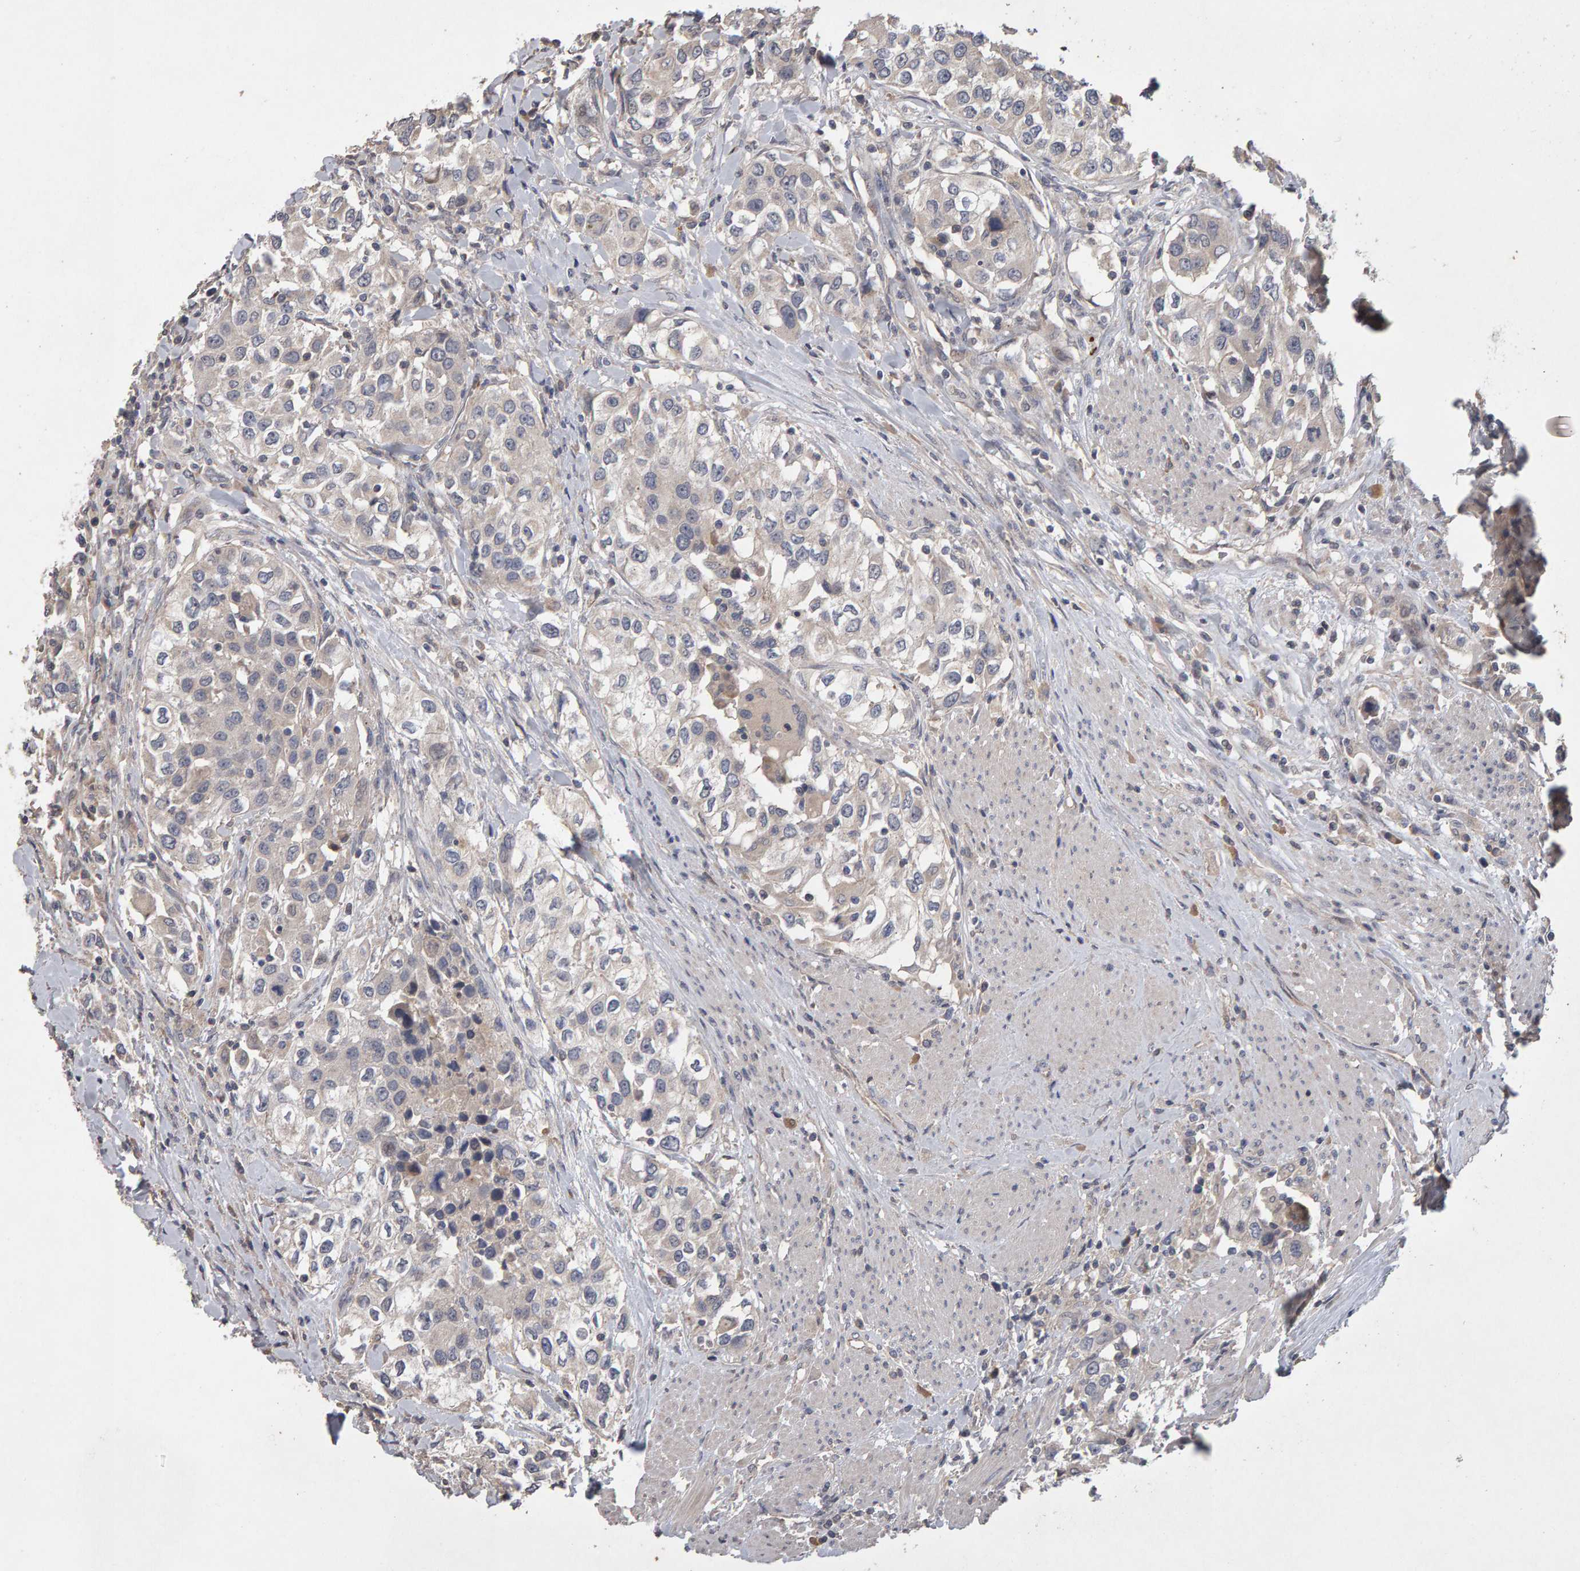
{"staining": {"intensity": "negative", "quantity": "none", "location": "none"}, "tissue": "urothelial cancer", "cell_type": "Tumor cells", "image_type": "cancer", "snomed": [{"axis": "morphology", "description": "Urothelial carcinoma, High grade"}, {"axis": "topography", "description": "Urinary bladder"}], "caption": "Human urothelial cancer stained for a protein using IHC displays no positivity in tumor cells.", "gene": "COASY", "patient": {"sex": "female", "age": 80}}